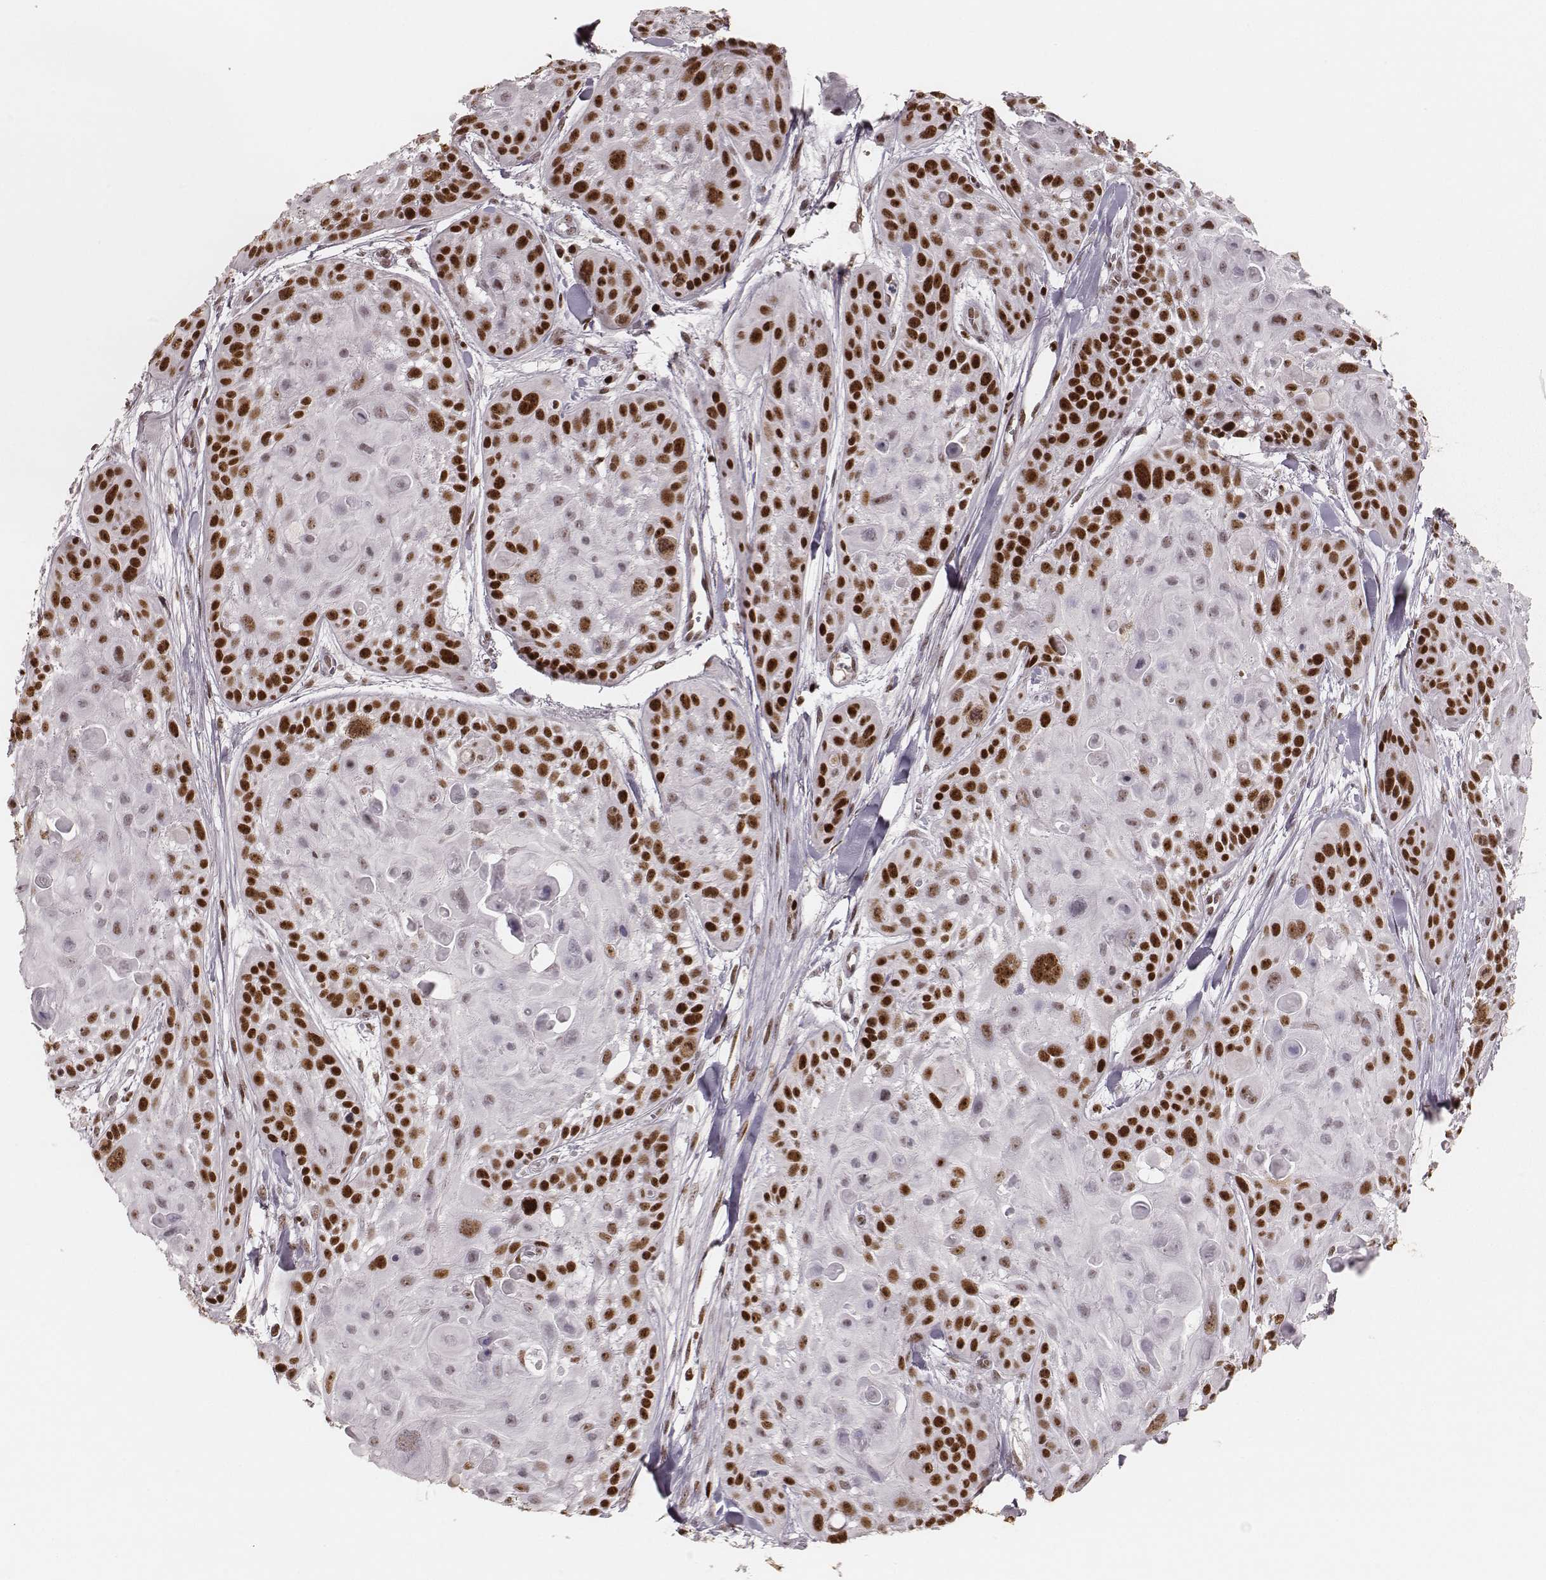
{"staining": {"intensity": "strong", "quantity": ">75%", "location": "nuclear"}, "tissue": "skin cancer", "cell_type": "Tumor cells", "image_type": "cancer", "snomed": [{"axis": "morphology", "description": "Squamous cell carcinoma, NOS"}, {"axis": "topography", "description": "Skin"}, {"axis": "topography", "description": "Anal"}], "caption": "Strong nuclear expression for a protein is appreciated in approximately >75% of tumor cells of squamous cell carcinoma (skin) using immunohistochemistry.", "gene": "PARP1", "patient": {"sex": "female", "age": 75}}